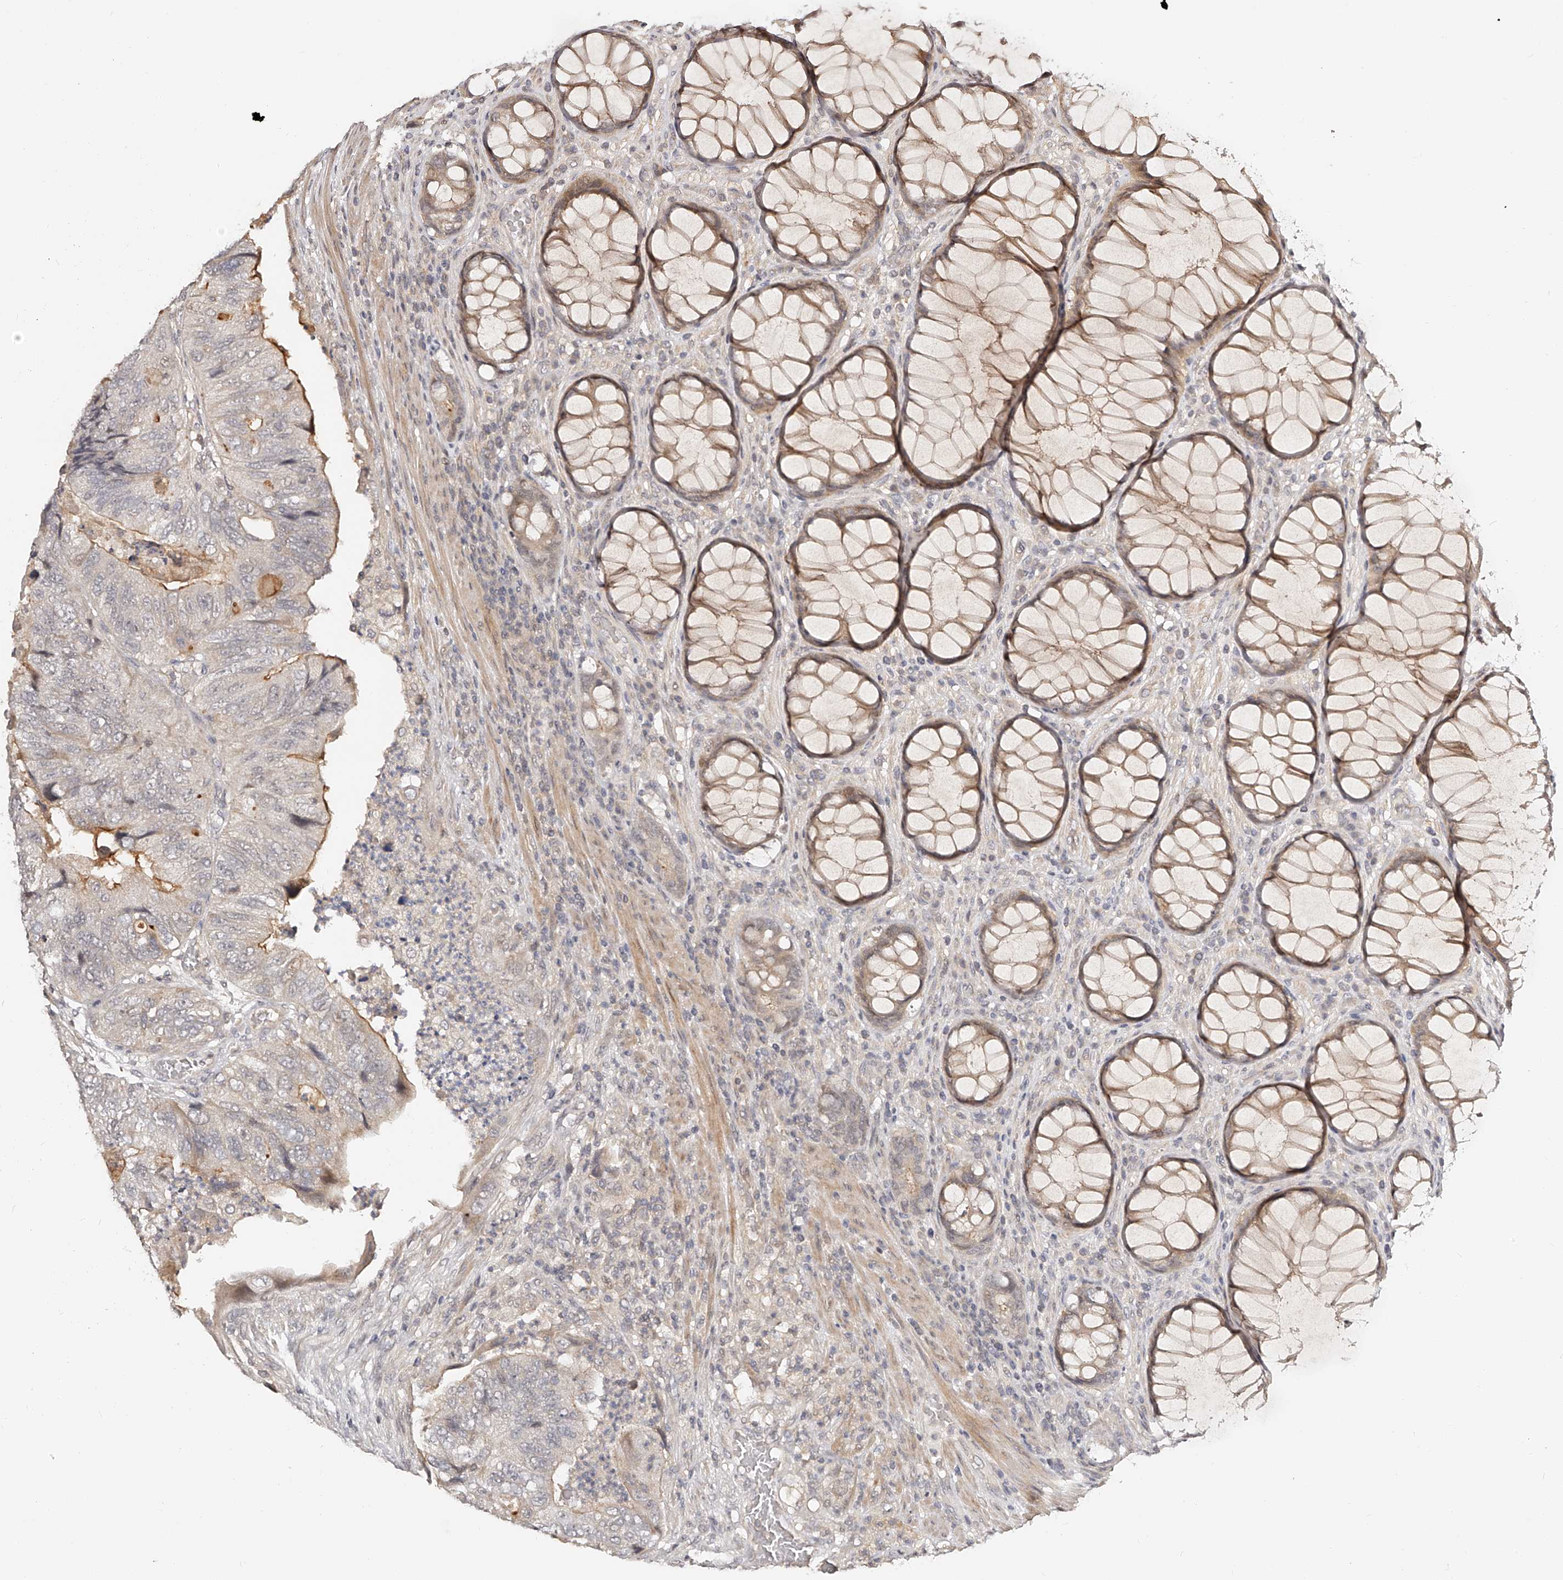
{"staining": {"intensity": "moderate", "quantity": "<25%", "location": "cytoplasmic/membranous"}, "tissue": "colorectal cancer", "cell_type": "Tumor cells", "image_type": "cancer", "snomed": [{"axis": "morphology", "description": "Adenocarcinoma, NOS"}, {"axis": "topography", "description": "Rectum"}], "caption": "IHC of colorectal adenocarcinoma reveals low levels of moderate cytoplasmic/membranous expression in about <25% of tumor cells.", "gene": "ZNF789", "patient": {"sex": "male", "age": 63}}